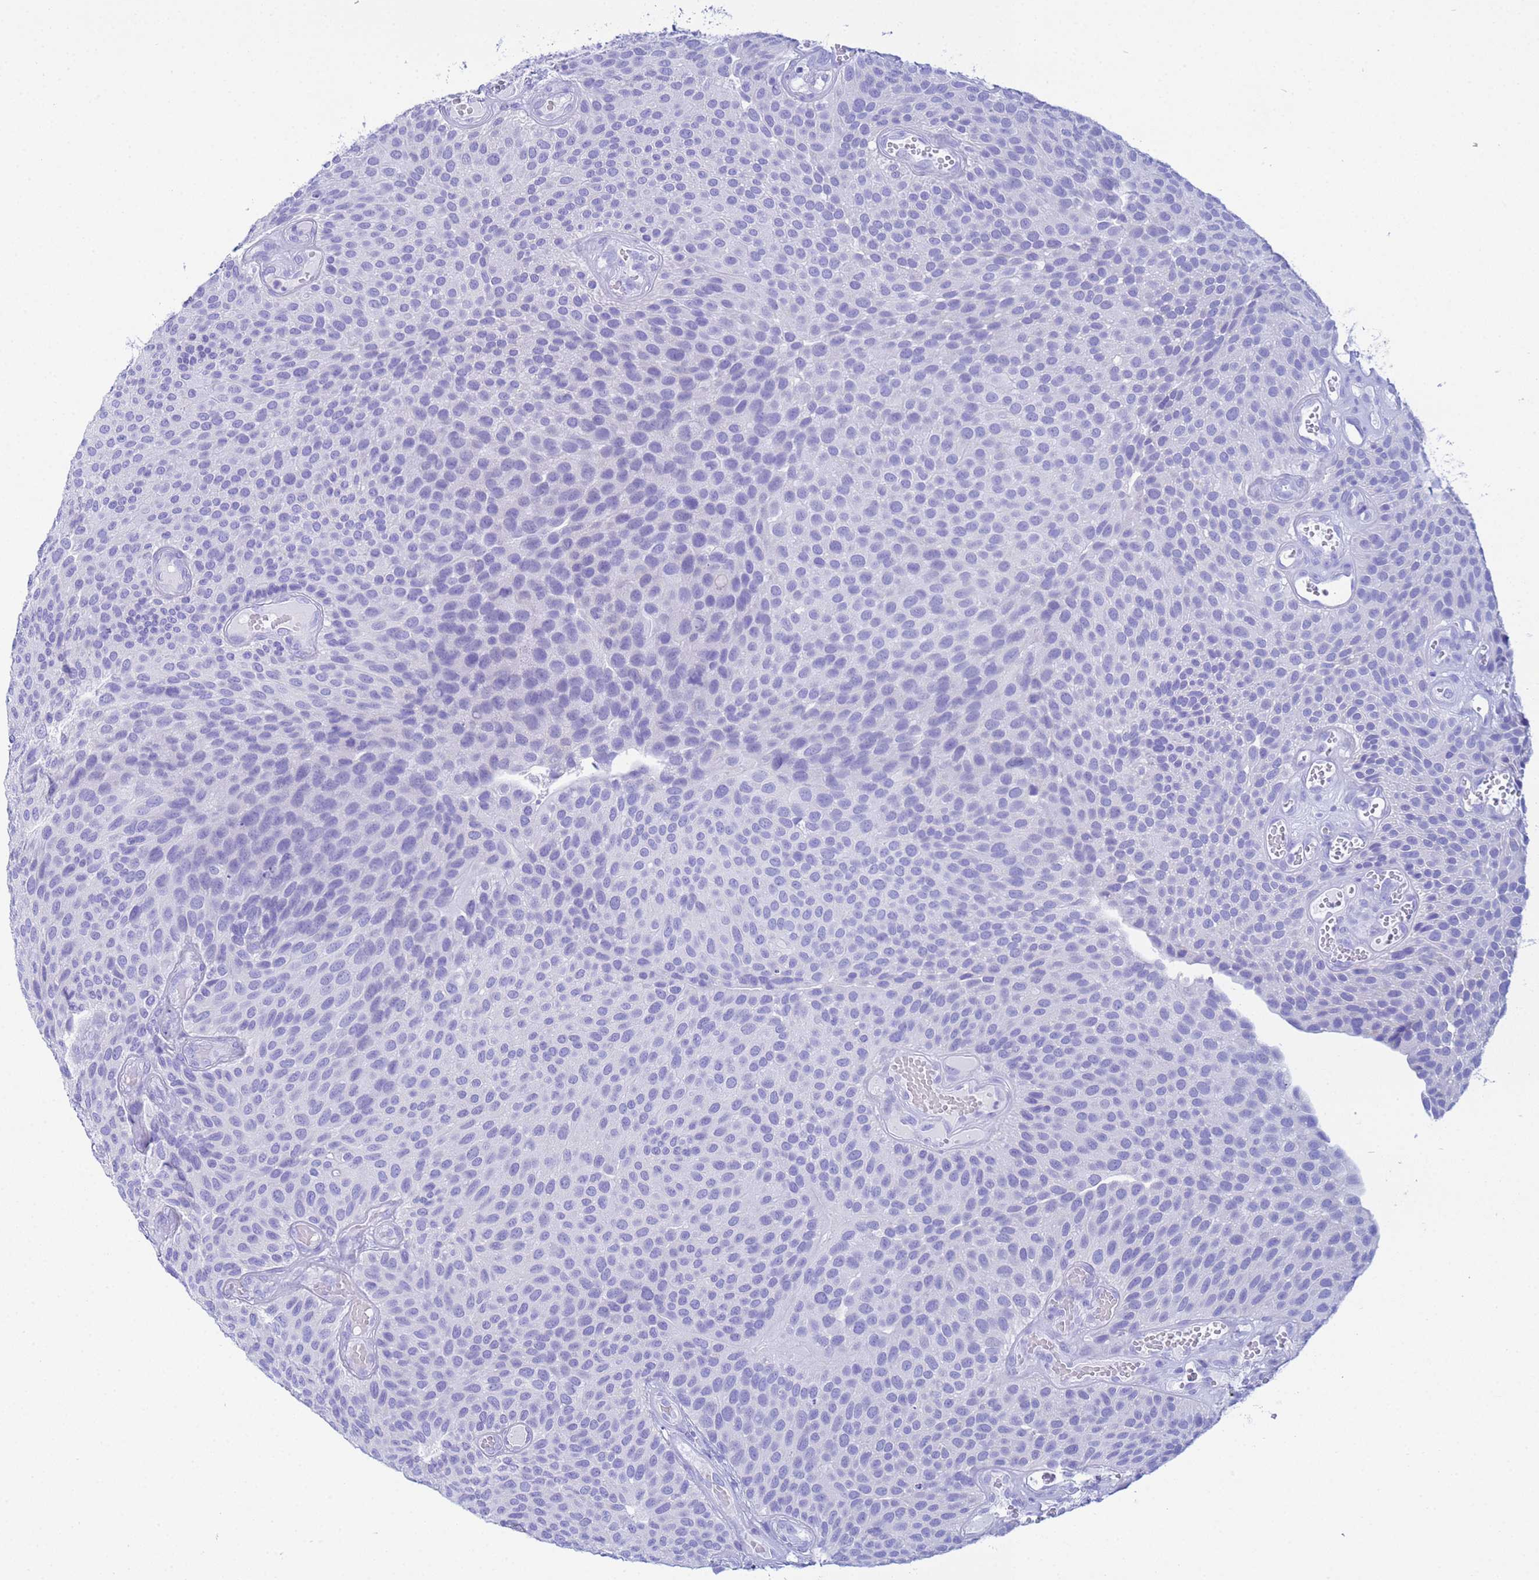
{"staining": {"intensity": "negative", "quantity": "none", "location": "none"}, "tissue": "urothelial cancer", "cell_type": "Tumor cells", "image_type": "cancer", "snomed": [{"axis": "morphology", "description": "Urothelial carcinoma, Low grade"}, {"axis": "topography", "description": "Urinary bladder"}], "caption": "Immunohistochemistry of urothelial cancer displays no expression in tumor cells. (Brightfield microscopy of DAB IHC at high magnification).", "gene": "AQP12A", "patient": {"sex": "male", "age": 89}}